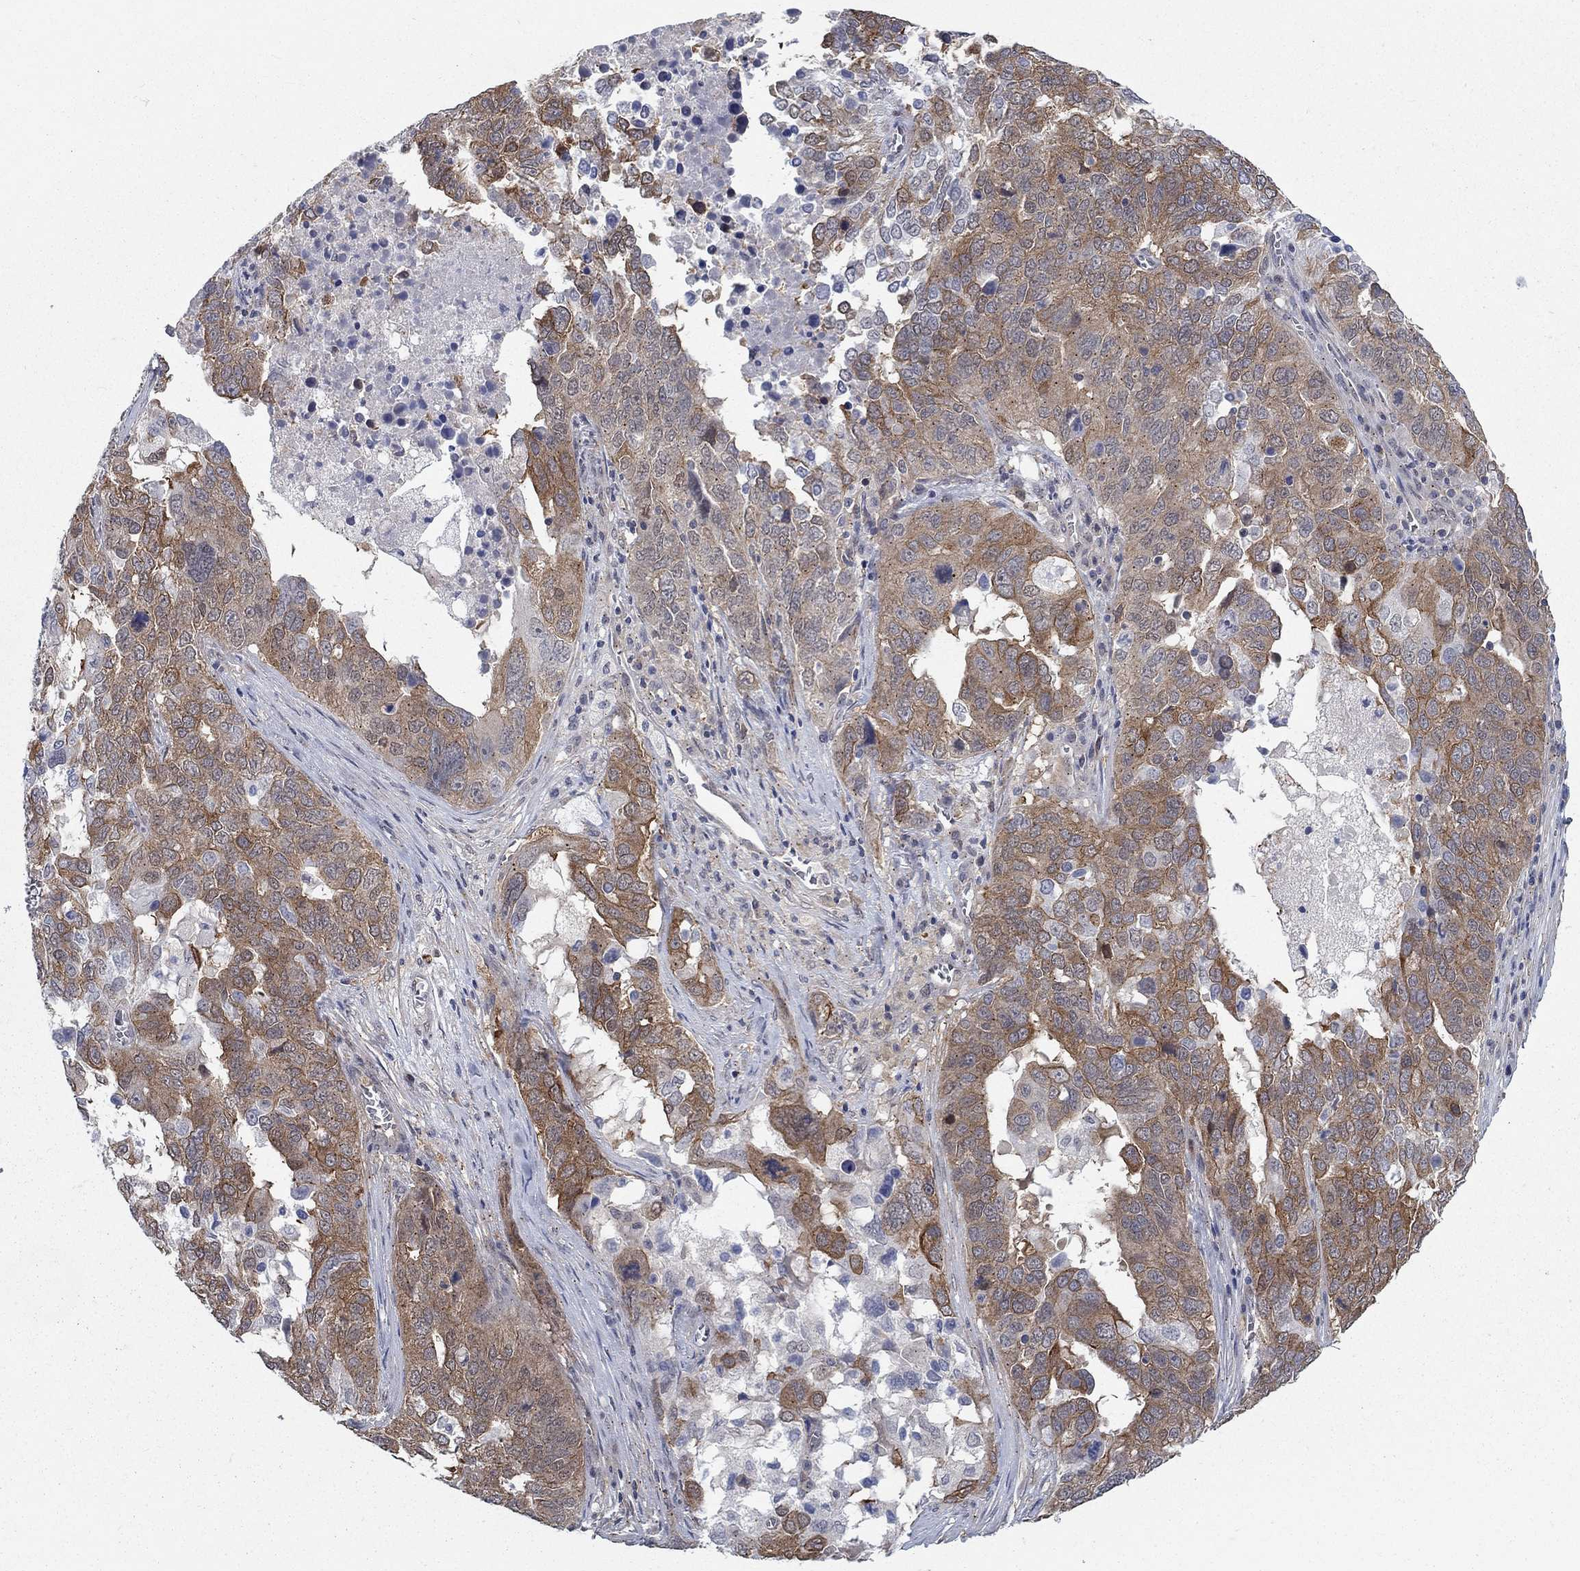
{"staining": {"intensity": "moderate", "quantity": "25%-75%", "location": "cytoplasmic/membranous"}, "tissue": "ovarian cancer", "cell_type": "Tumor cells", "image_type": "cancer", "snomed": [{"axis": "morphology", "description": "Carcinoma, endometroid"}, {"axis": "topography", "description": "Soft tissue"}, {"axis": "topography", "description": "Ovary"}], "caption": "An image of ovarian endometroid carcinoma stained for a protein exhibits moderate cytoplasmic/membranous brown staining in tumor cells.", "gene": "SH3RF1", "patient": {"sex": "female", "age": 52}}